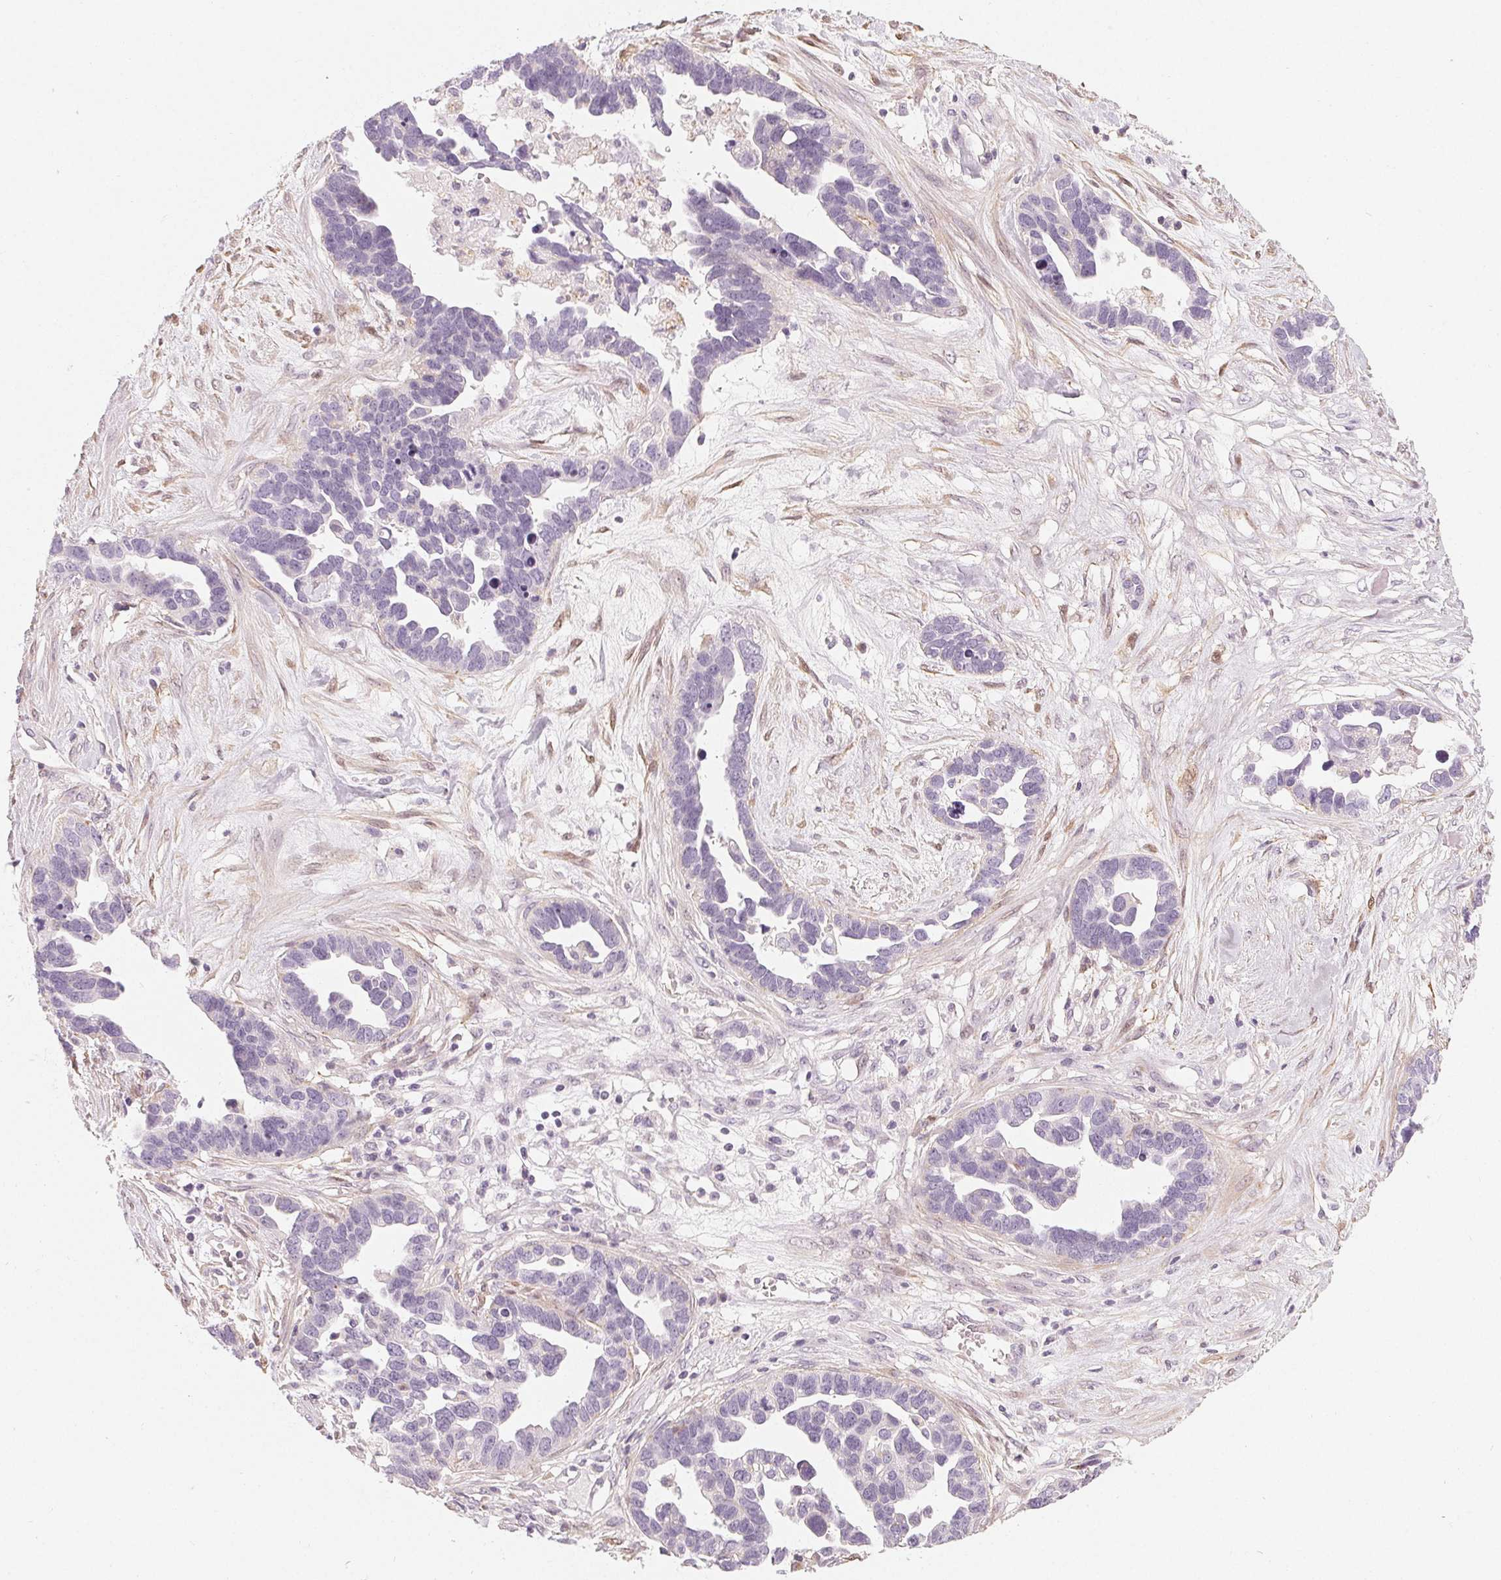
{"staining": {"intensity": "negative", "quantity": "none", "location": "none"}, "tissue": "ovarian cancer", "cell_type": "Tumor cells", "image_type": "cancer", "snomed": [{"axis": "morphology", "description": "Cystadenocarcinoma, serous, NOS"}, {"axis": "topography", "description": "Ovary"}], "caption": "Immunohistochemistry image of human ovarian cancer stained for a protein (brown), which shows no staining in tumor cells.", "gene": "HOPX", "patient": {"sex": "female", "age": 54}}